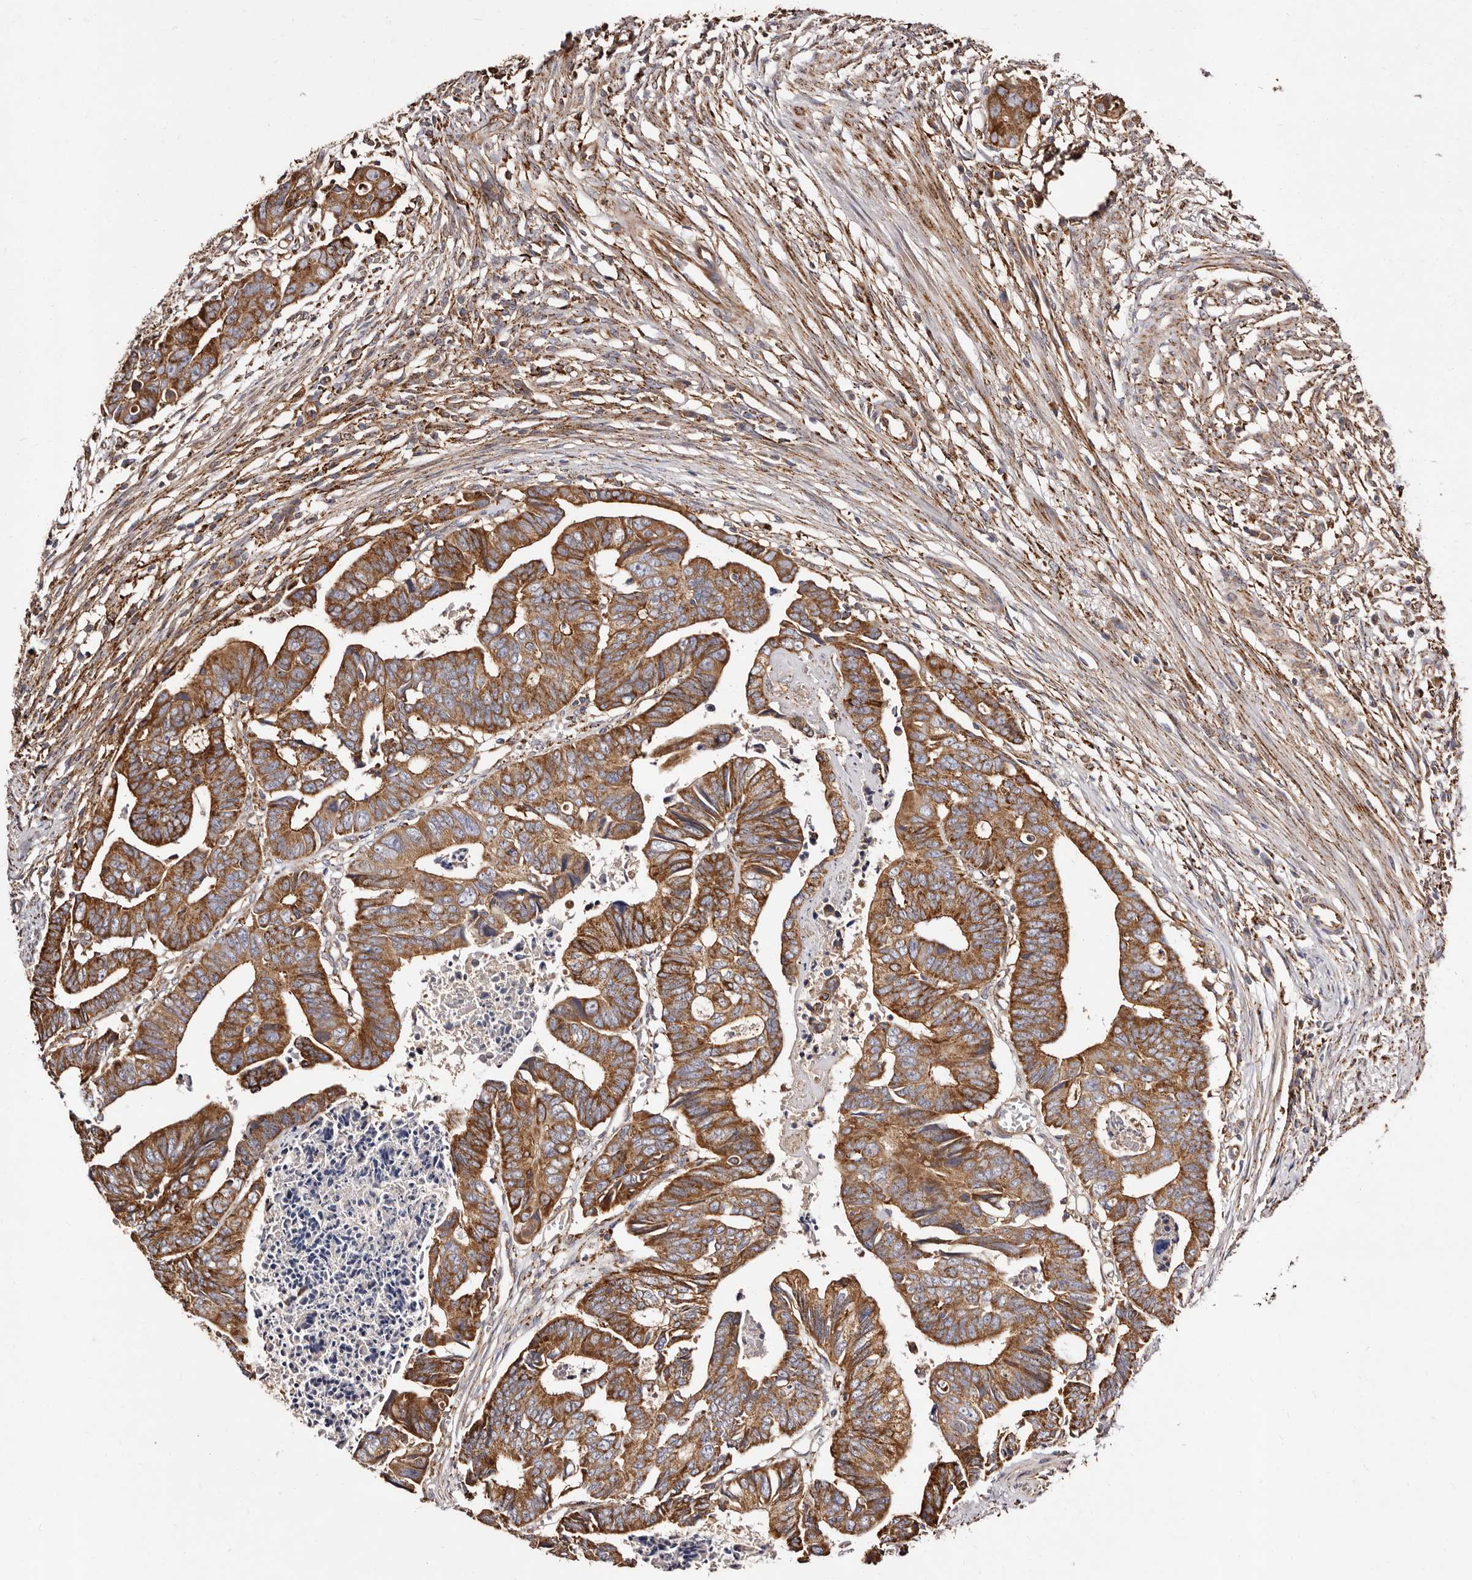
{"staining": {"intensity": "moderate", "quantity": ">75%", "location": "cytoplasmic/membranous"}, "tissue": "colorectal cancer", "cell_type": "Tumor cells", "image_type": "cancer", "snomed": [{"axis": "morphology", "description": "Adenocarcinoma, NOS"}, {"axis": "topography", "description": "Rectum"}], "caption": "Adenocarcinoma (colorectal) stained for a protein (brown) demonstrates moderate cytoplasmic/membranous positive expression in about >75% of tumor cells.", "gene": "LUZP1", "patient": {"sex": "female", "age": 65}}